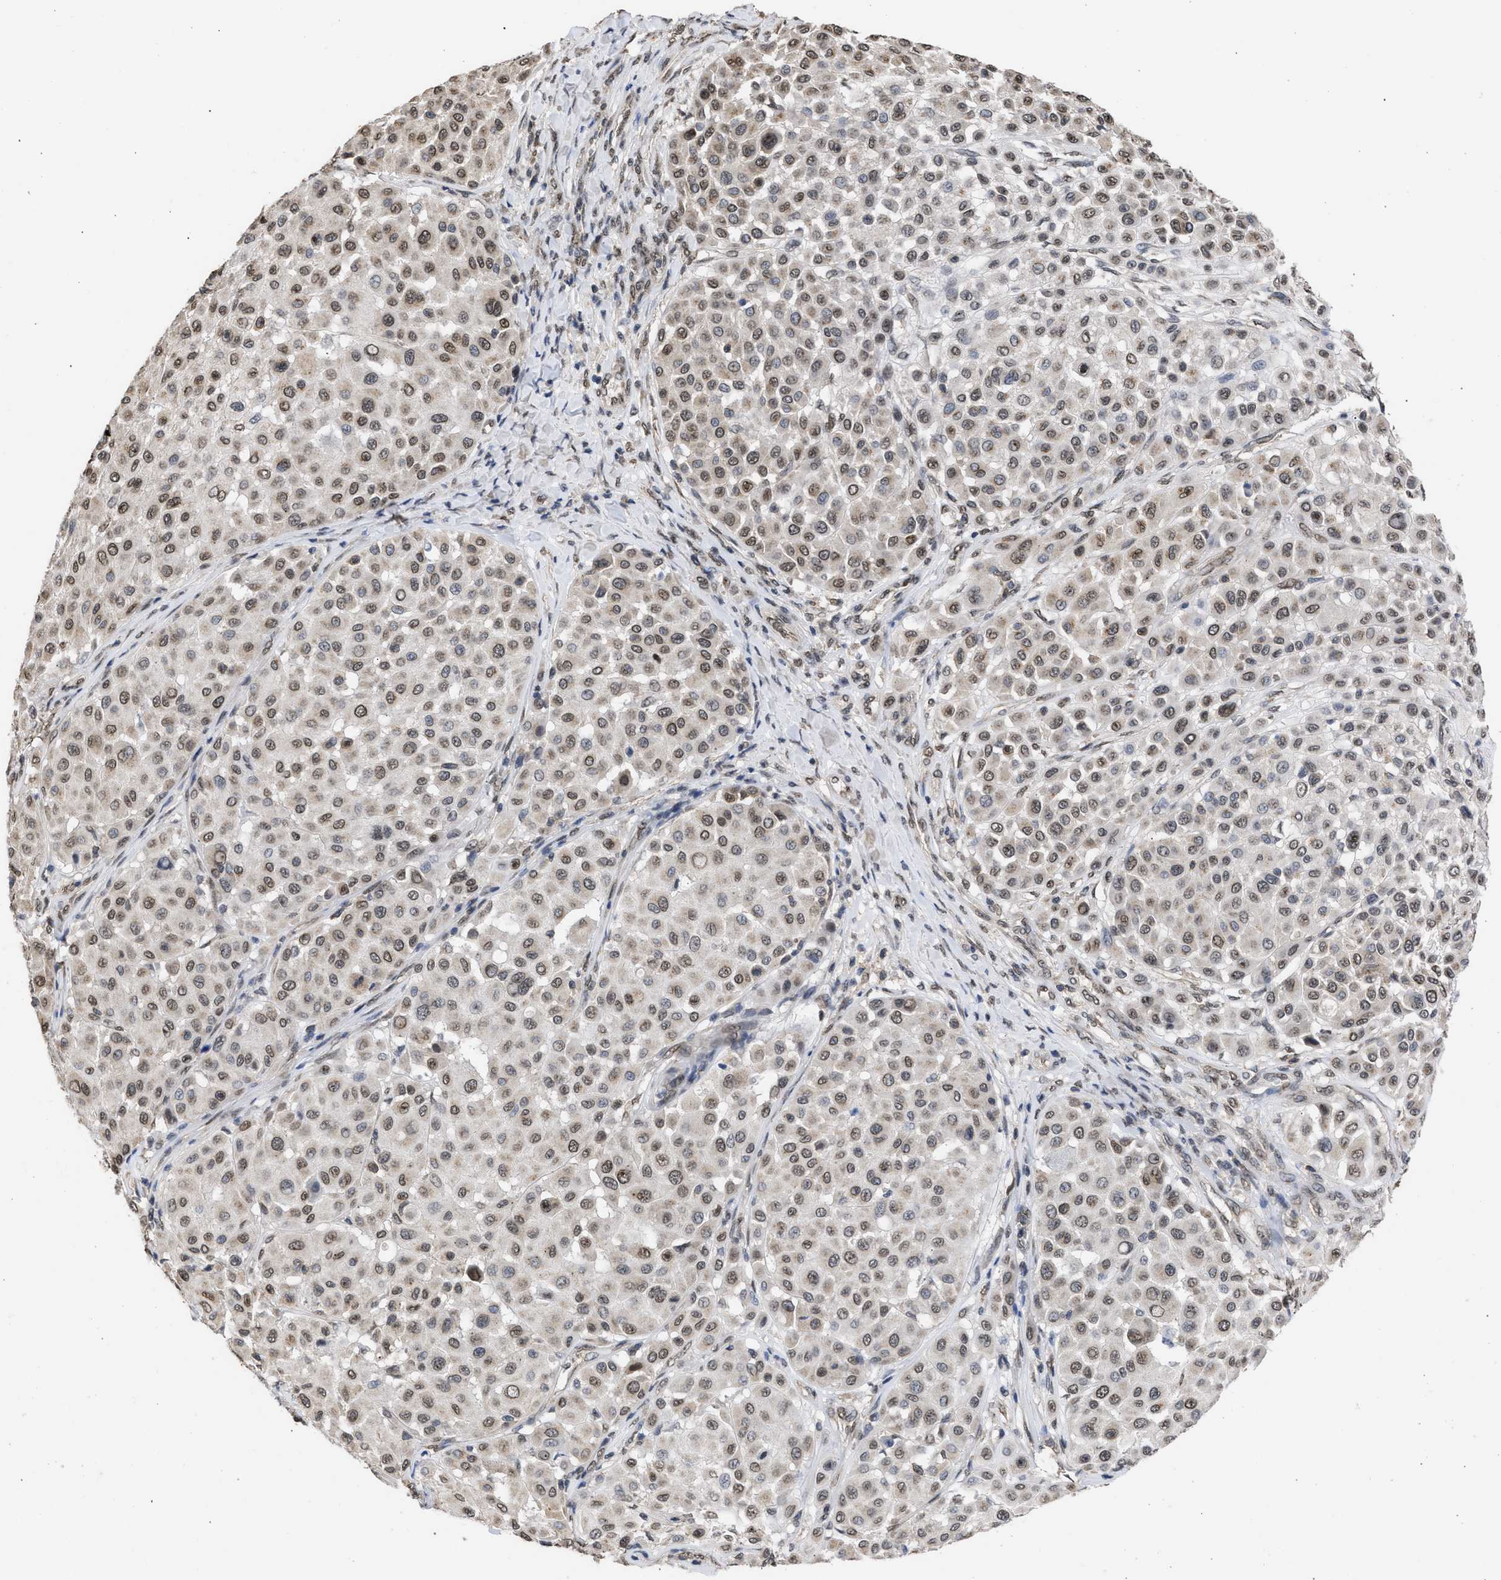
{"staining": {"intensity": "weak", "quantity": ">75%", "location": "cytoplasmic/membranous,nuclear"}, "tissue": "melanoma", "cell_type": "Tumor cells", "image_type": "cancer", "snomed": [{"axis": "morphology", "description": "Malignant melanoma, Metastatic site"}, {"axis": "topography", "description": "Soft tissue"}], "caption": "Malignant melanoma (metastatic site) tissue demonstrates weak cytoplasmic/membranous and nuclear expression in about >75% of tumor cells", "gene": "NUP35", "patient": {"sex": "male", "age": 41}}